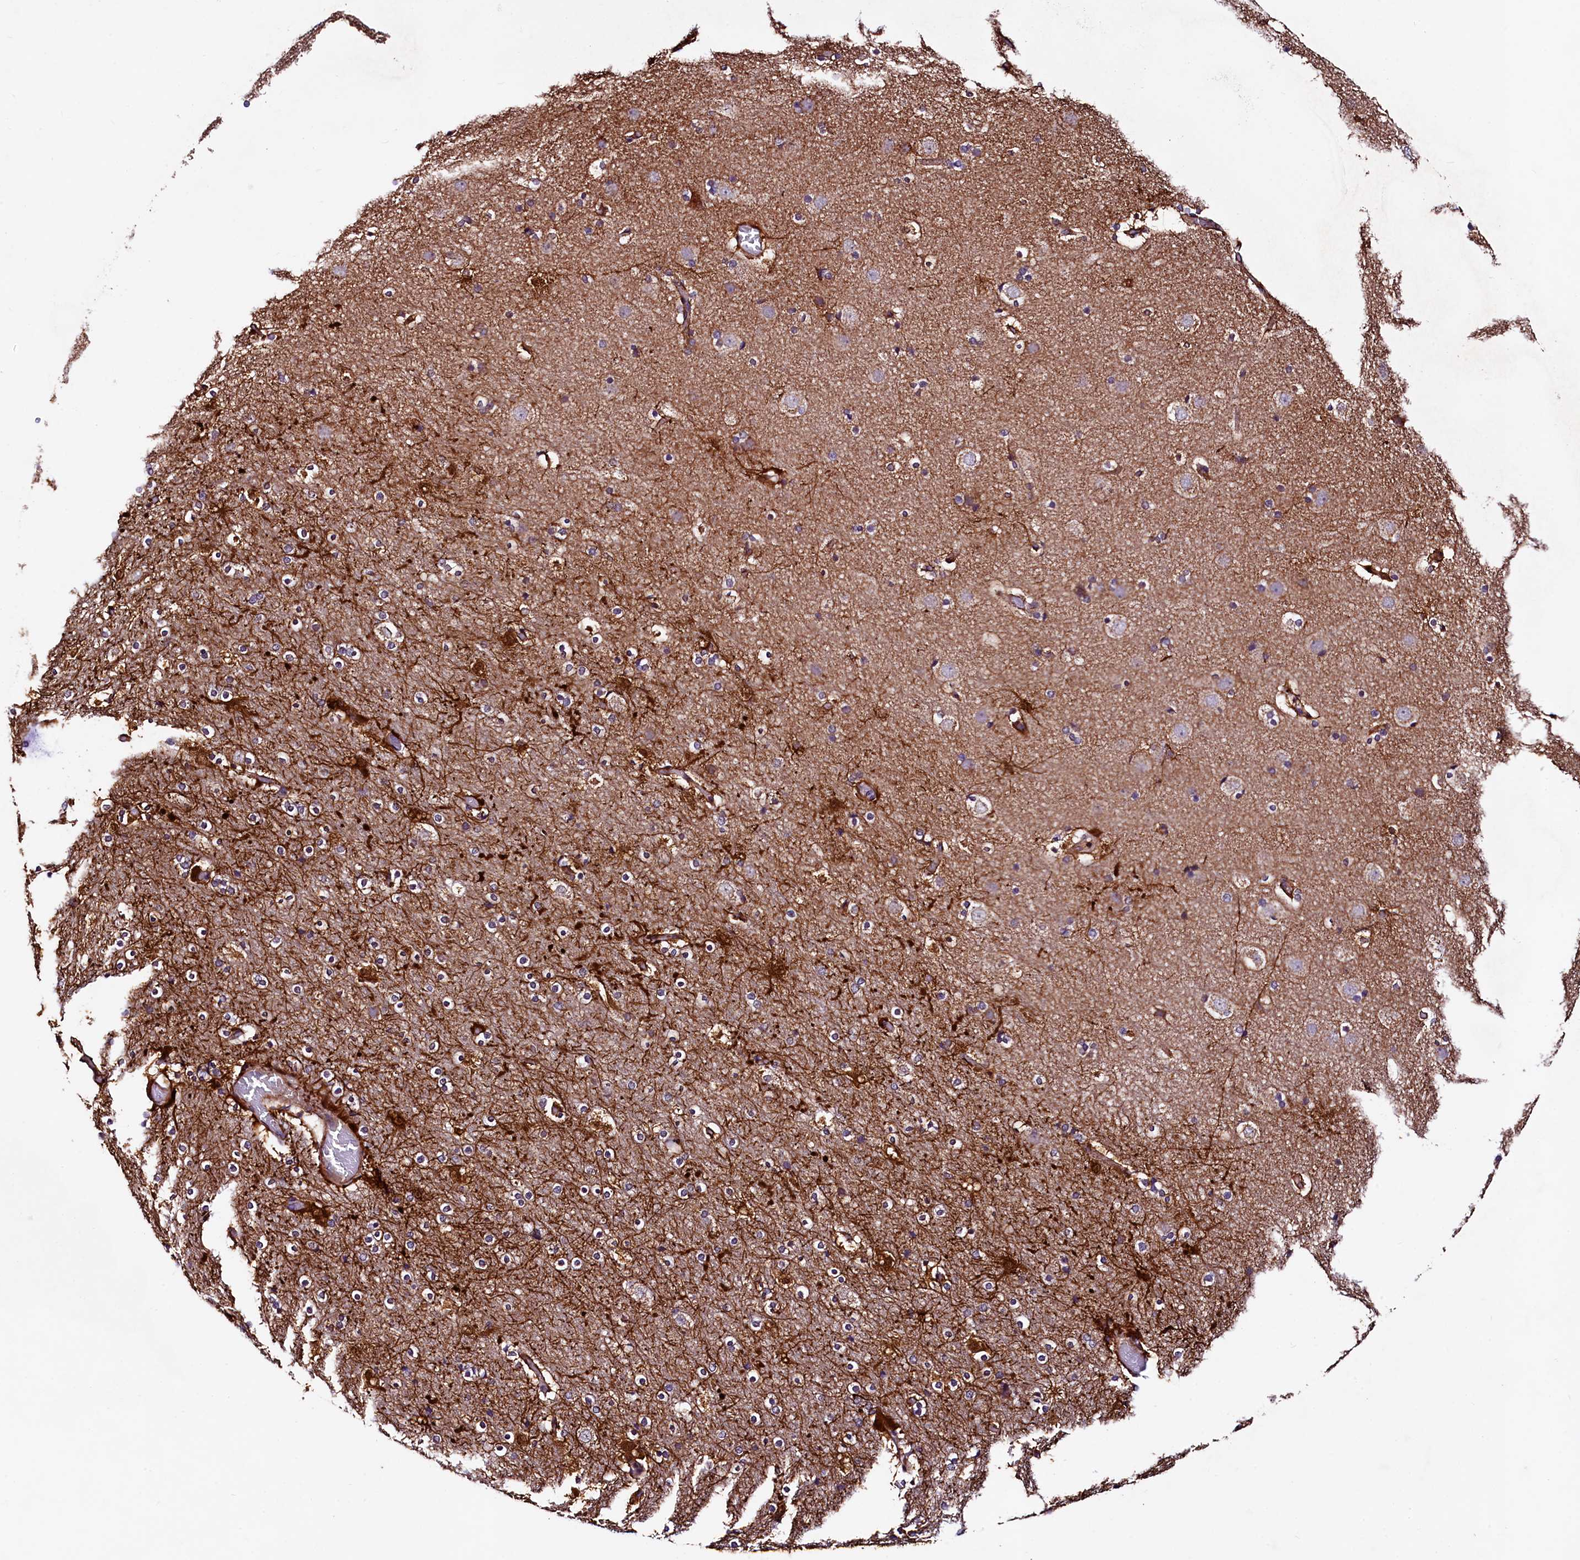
{"staining": {"intensity": "strong", "quantity": ">75%", "location": "cytoplasmic/membranous"}, "tissue": "cerebral cortex", "cell_type": "Endothelial cells", "image_type": "normal", "snomed": [{"axis": "morphology", "description": "Normal tissue, NOS"}, {"axis": "topography", "description": "Cerebral cortex"}], "caption": "The histopathology image shows immunohistochemical staining of unremarkable cerebral cortex. There is strong cytoplasmic/membranous positivity is seen in approximately >75% of endothelial cells.", "gene": "CIAO3", "patient": {"sex": "male", "age": 57}}